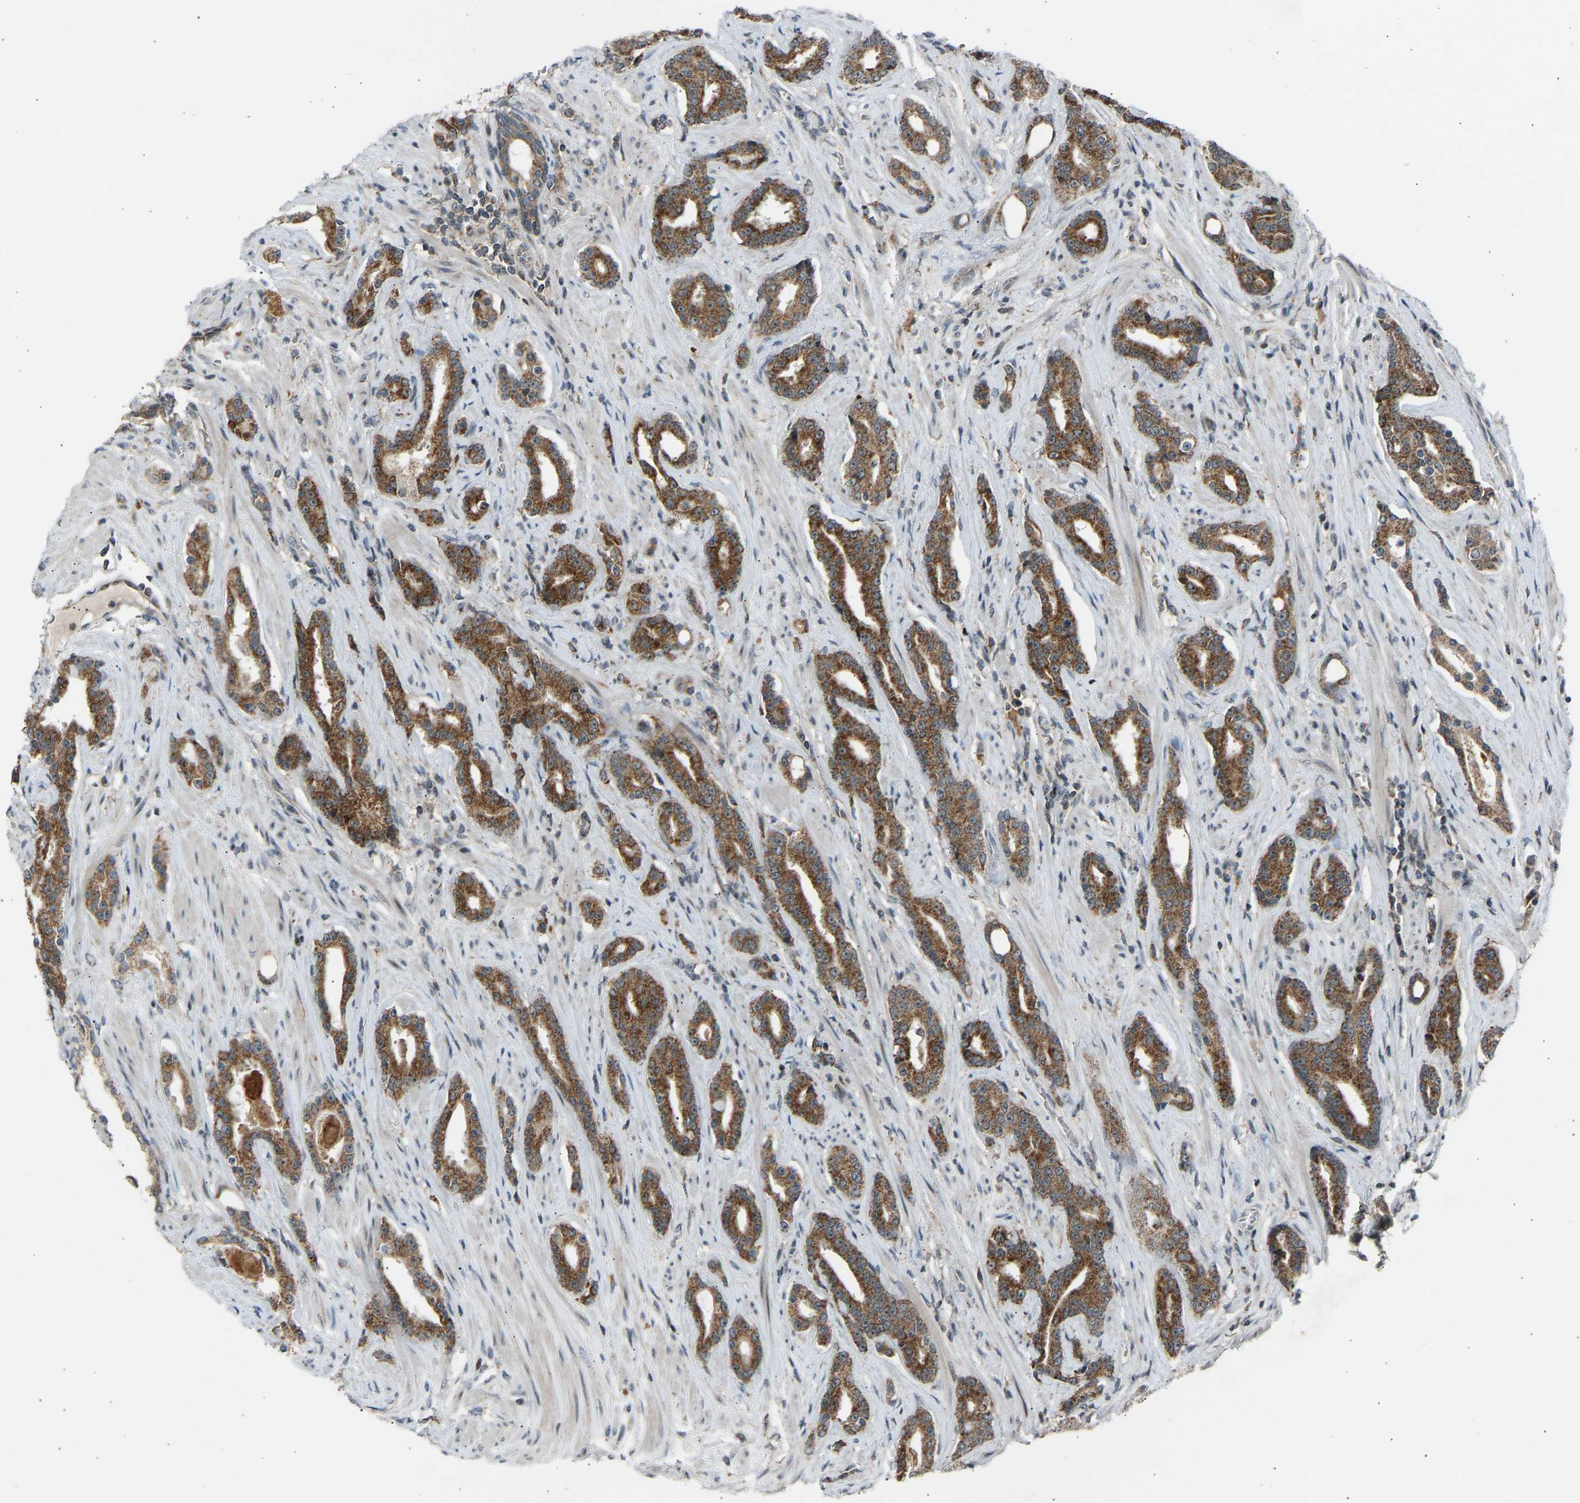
{"staining": {"intensity": "moderate", "quantity": ">75%", "location": "cytoplasmic/membranous"}, "tissue": "prostate cancer", "cell_type": "Tumor cells", "image_type": "cancer", "snomed": [{"axis": "morphology", "description": "Adenocarcinoma, High grade"}, {"axis": "topography", "description": "Prostate"}], "caption": "Approximately >75% of tumor cells in prostate high-grade adenocarcinoma exhibit moderate cytoplasmic/membranous protein staining as visualized by brown immunohistochemical staining.", "gene": "SLIRP", "patient": {"sex": "male", "age": 71}}